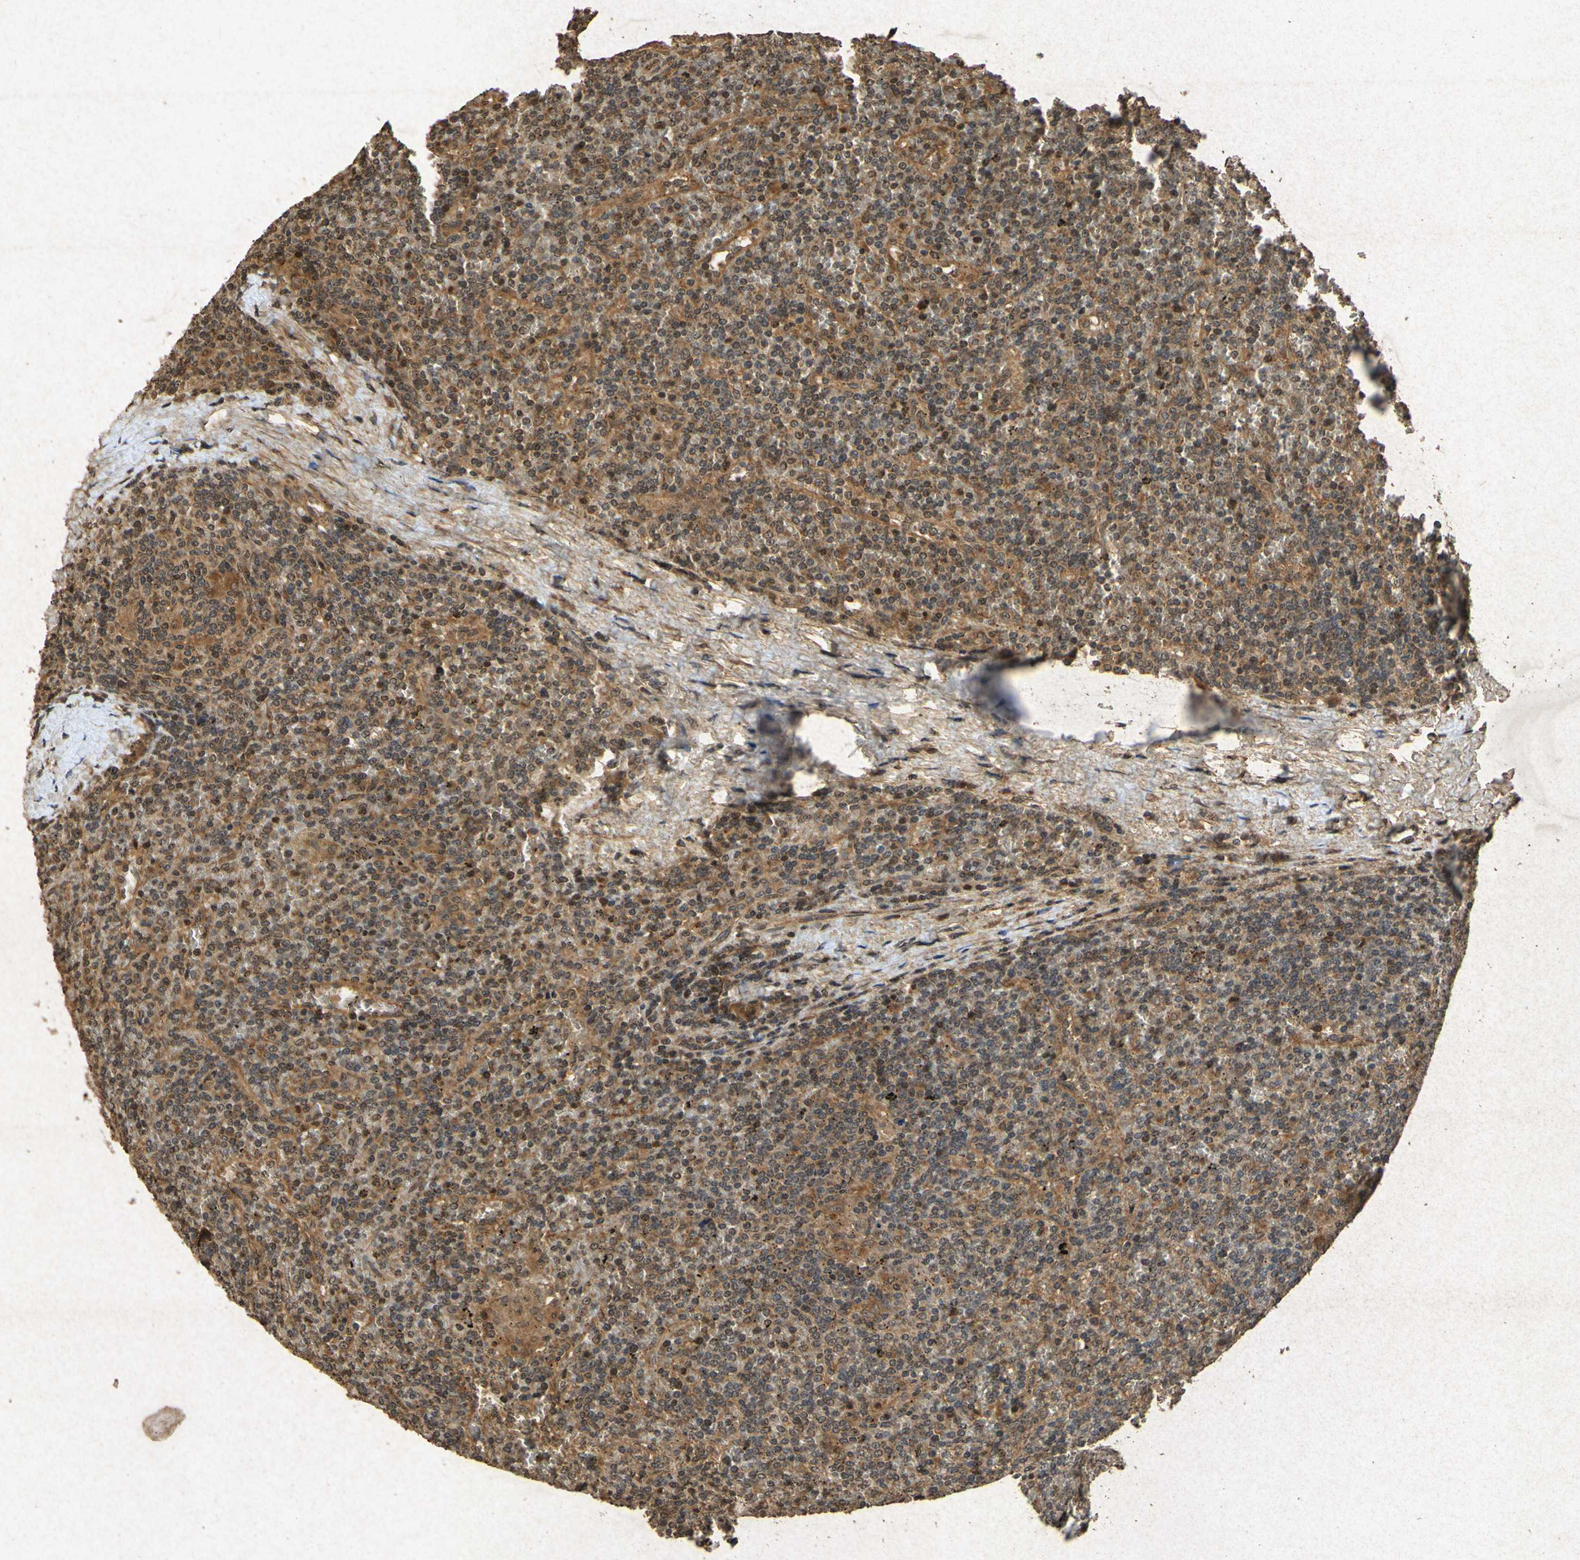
{"staining": {"intensity": "moderate", "quantity": ">75%", "location": "cytoplasmic/membranous,nuclear"}, "tissue": "lymphoma", "cell_type": "Tumor cells", "image_type": "cancer", "snomed": [{"axis": "morphology", "description": "Malignant lymphoma, non-Hodgkin's type, Low grade"}, {"axis": "topography", "description": "Spleen"}], "caption": "Immunohistochemistry histopathology image of lymphoma stained for a protein (brown), which reveals medium levels of moderate cytoplasmic/membranous and nuclear positivity in about >75% of tumor cells.", "gene": "ATP6V1H", "patient": {"sex": "female", "age": 19}}